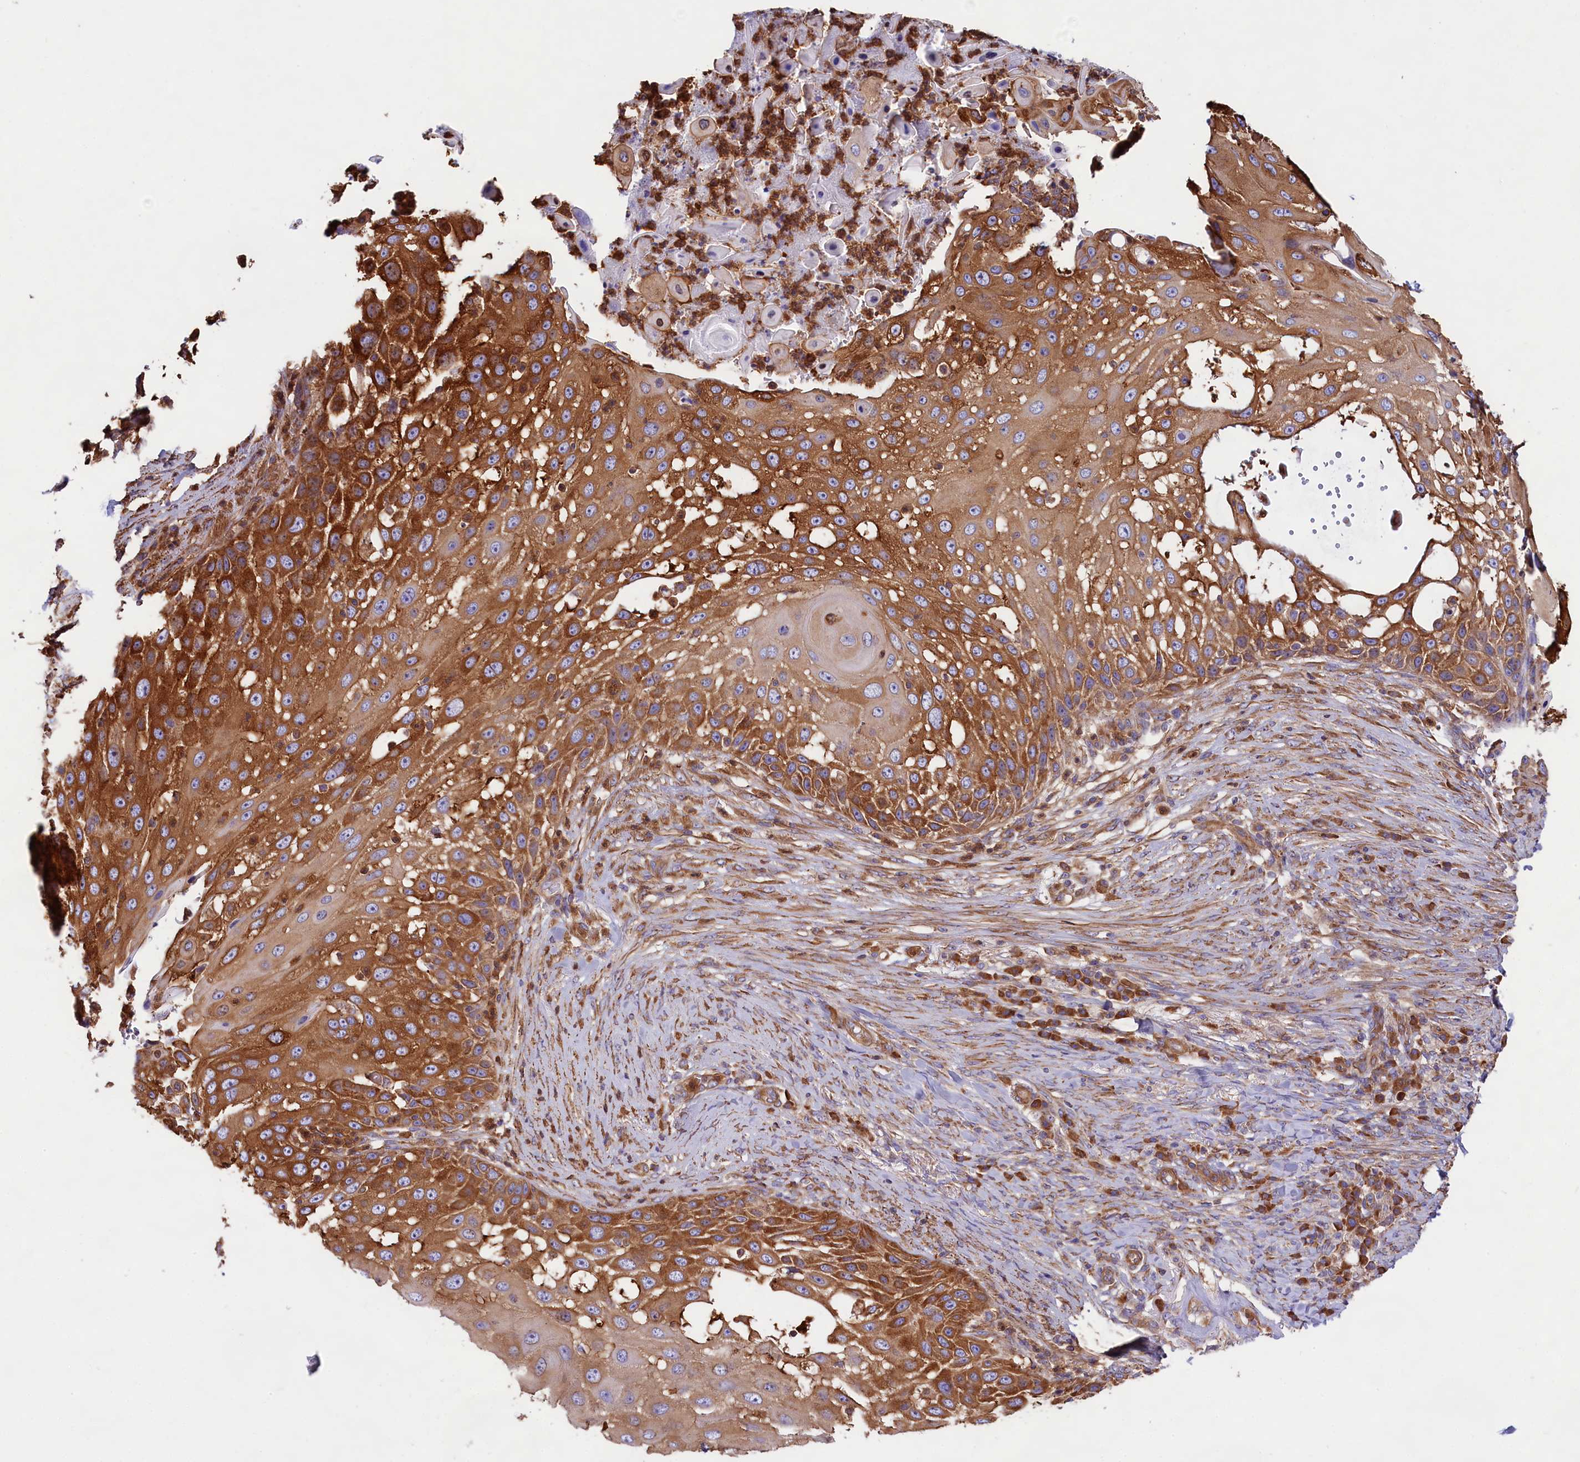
{"staining": {"intensity": "strong", "quantity": ">75%", "location": "cytoplasmic/membranous"}, "tissue": "skin cancer", "cell_type": "Tumor cells", "image_type": "cancer", "snomed": [{"axis": "morphology", "description": "Squamous cell carcinoma, NOS"}, {"axis": "topography", "description": "Skin"}], "caption": "Immunohistochemistry (IHC) image of squamous cell carcinoma (skin) stained for a protein (brown), which demonstrates high levels of strong cytoplasmic/membranous positivity in about >75% of tumor cells.", "gene": "GYS1", "patient": {"sex": "female", "age": 44}}